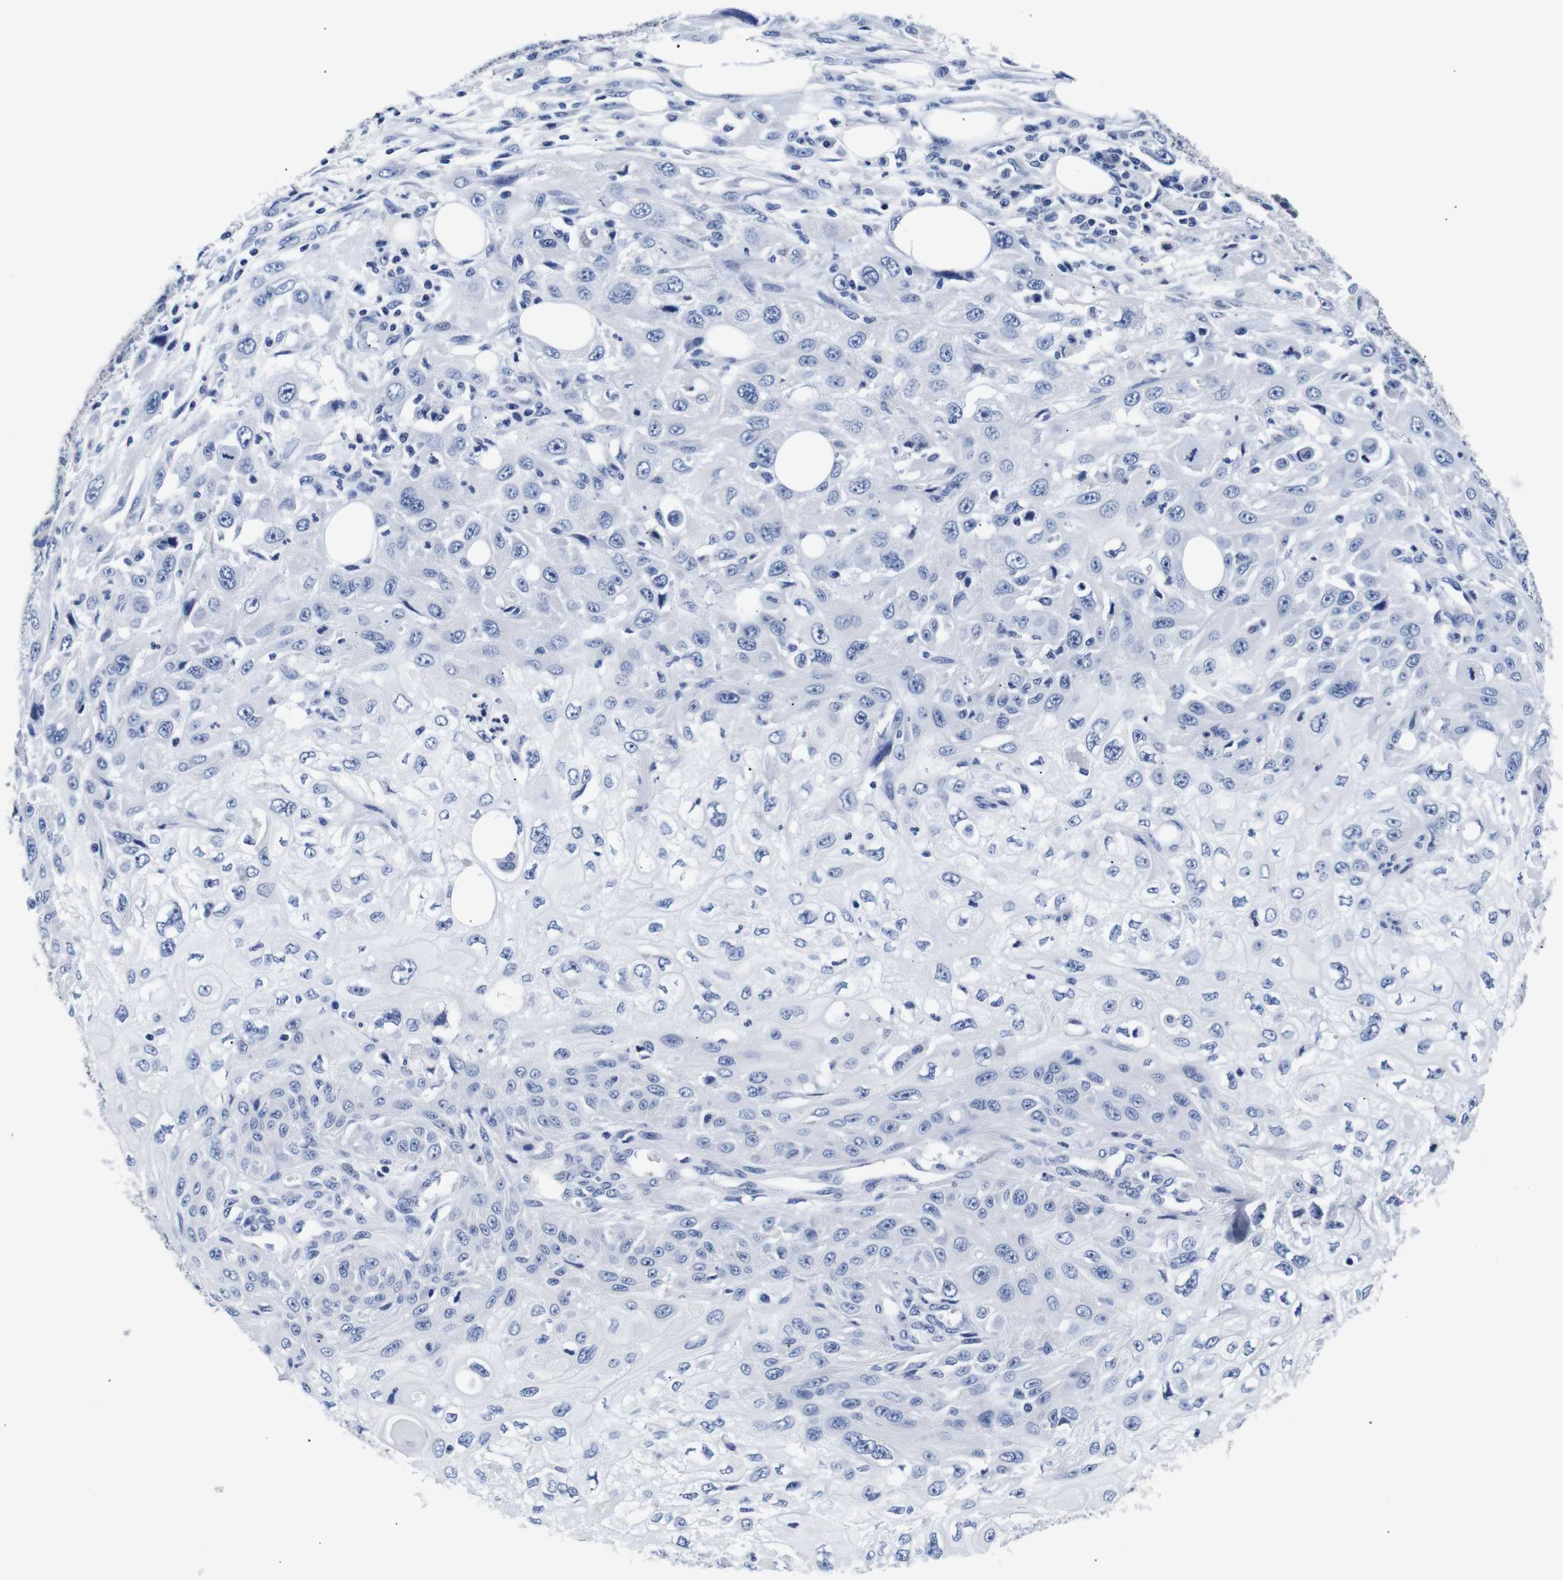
{"staining": {"intensity": "negative", "quantity": "none", "location": "none"}, "tissue": "skin cancer", "cell_type": "Tumor cells", "image_type": "cancer", "snomed": [{"axis": "morphology", "description": "Squamous cell carcinoma, NOS"}, {"axis": "topography", "description": "Skin"}], "caption": "Tumor cells show no significant expression in skin cancer.", "gene": "GAP43", "patient": {"sex": "male", "age": 75}}